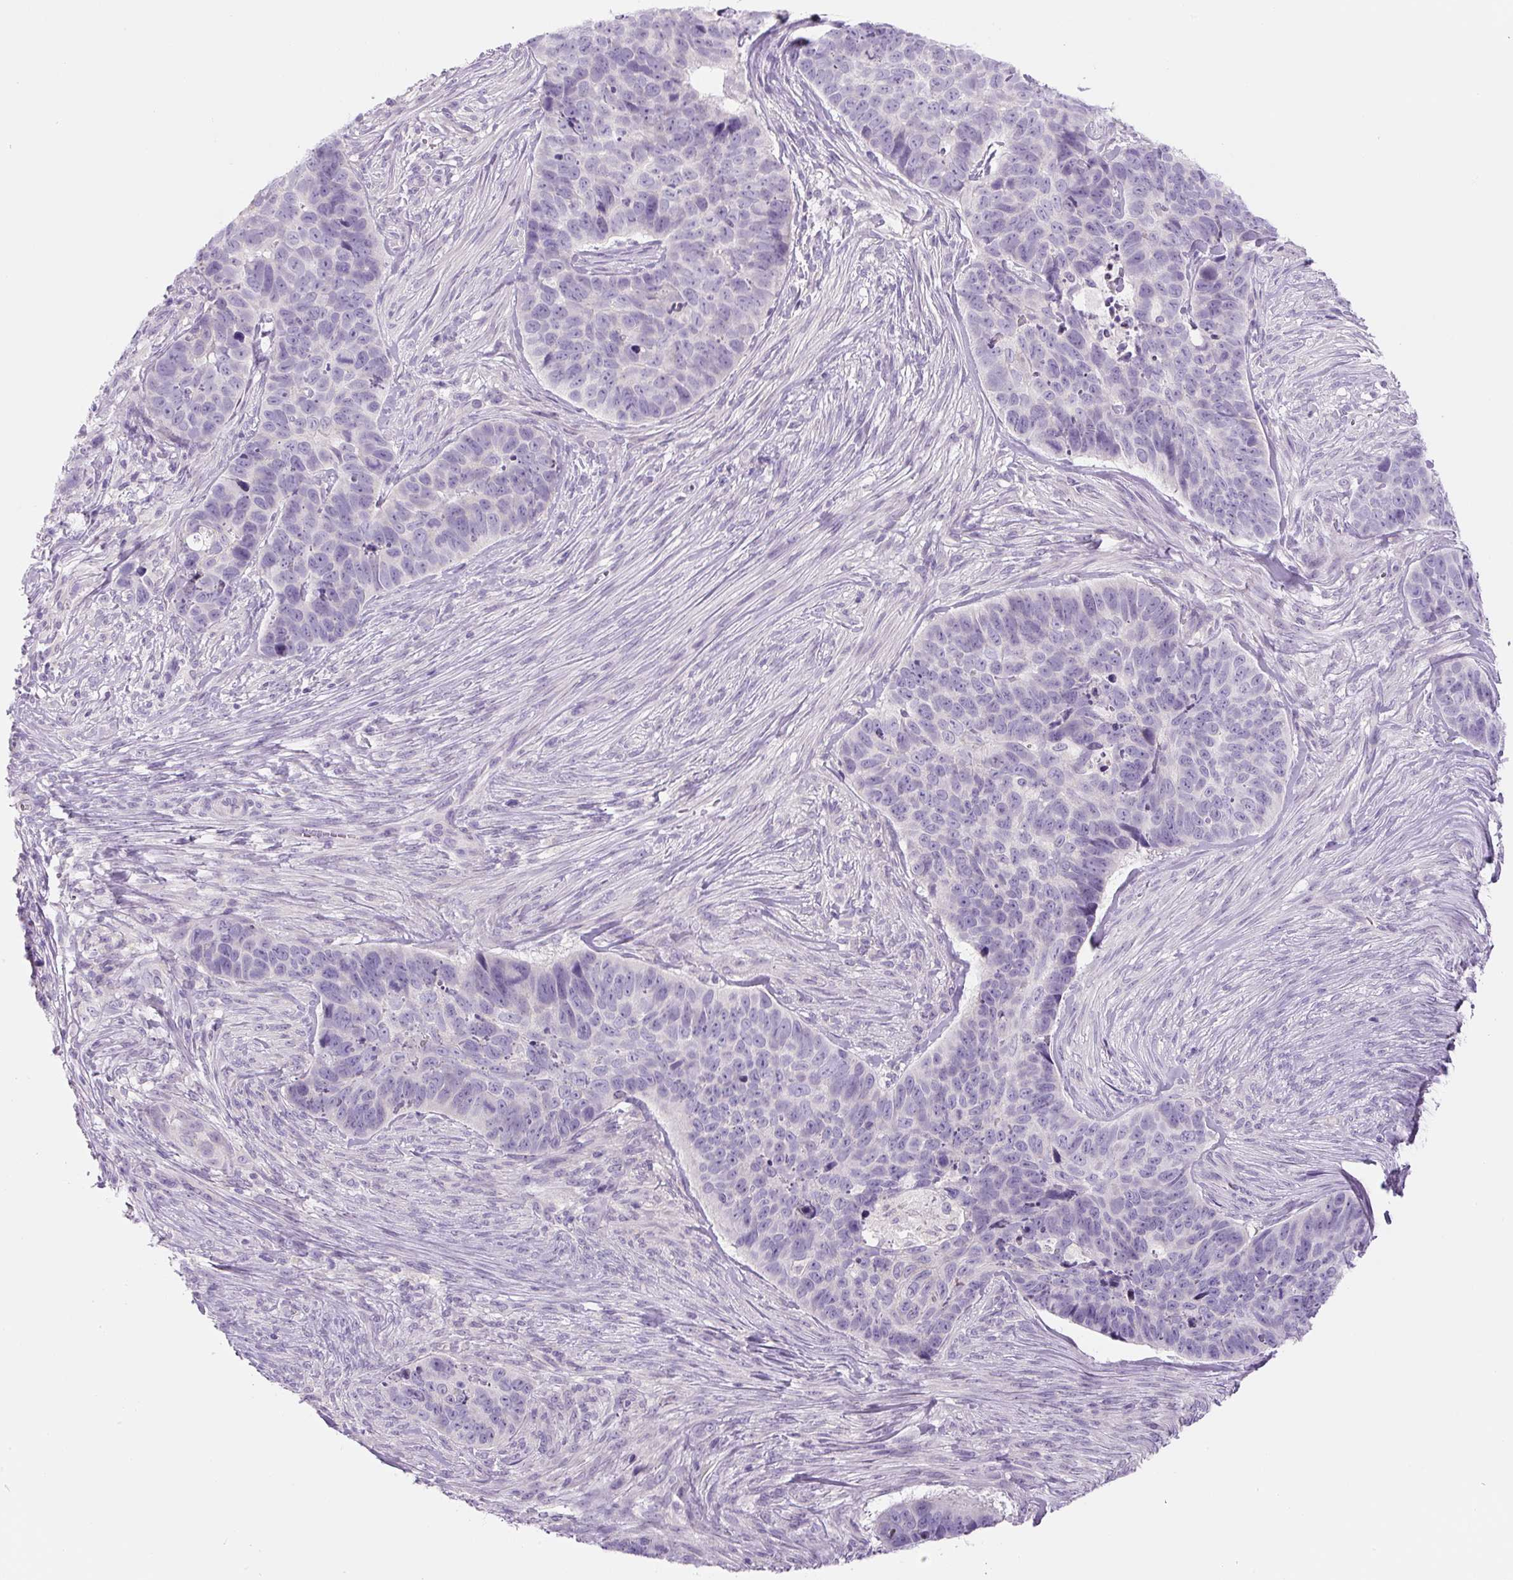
{"staining": {"intensity": "negative", "quantity": "none", "location": "none"}, "tissue": "skin cancer", "cell_type": "Tumor cells", "image_type": "cancer", "snomed": [{"axis": "morphology", "description": "Basal cell carcinoma"}, {"axis": "topography", "description": "Skin"}], "caption": "This histopathology image is of skin basal cell carcinoma stained with immunohistochemistry to label a protein in brown with the nuclei are counter-stained blue. There is no expression in tumor cells.", "gene": "YIF1B", "patient": {"sex": "female", "age": 82}}